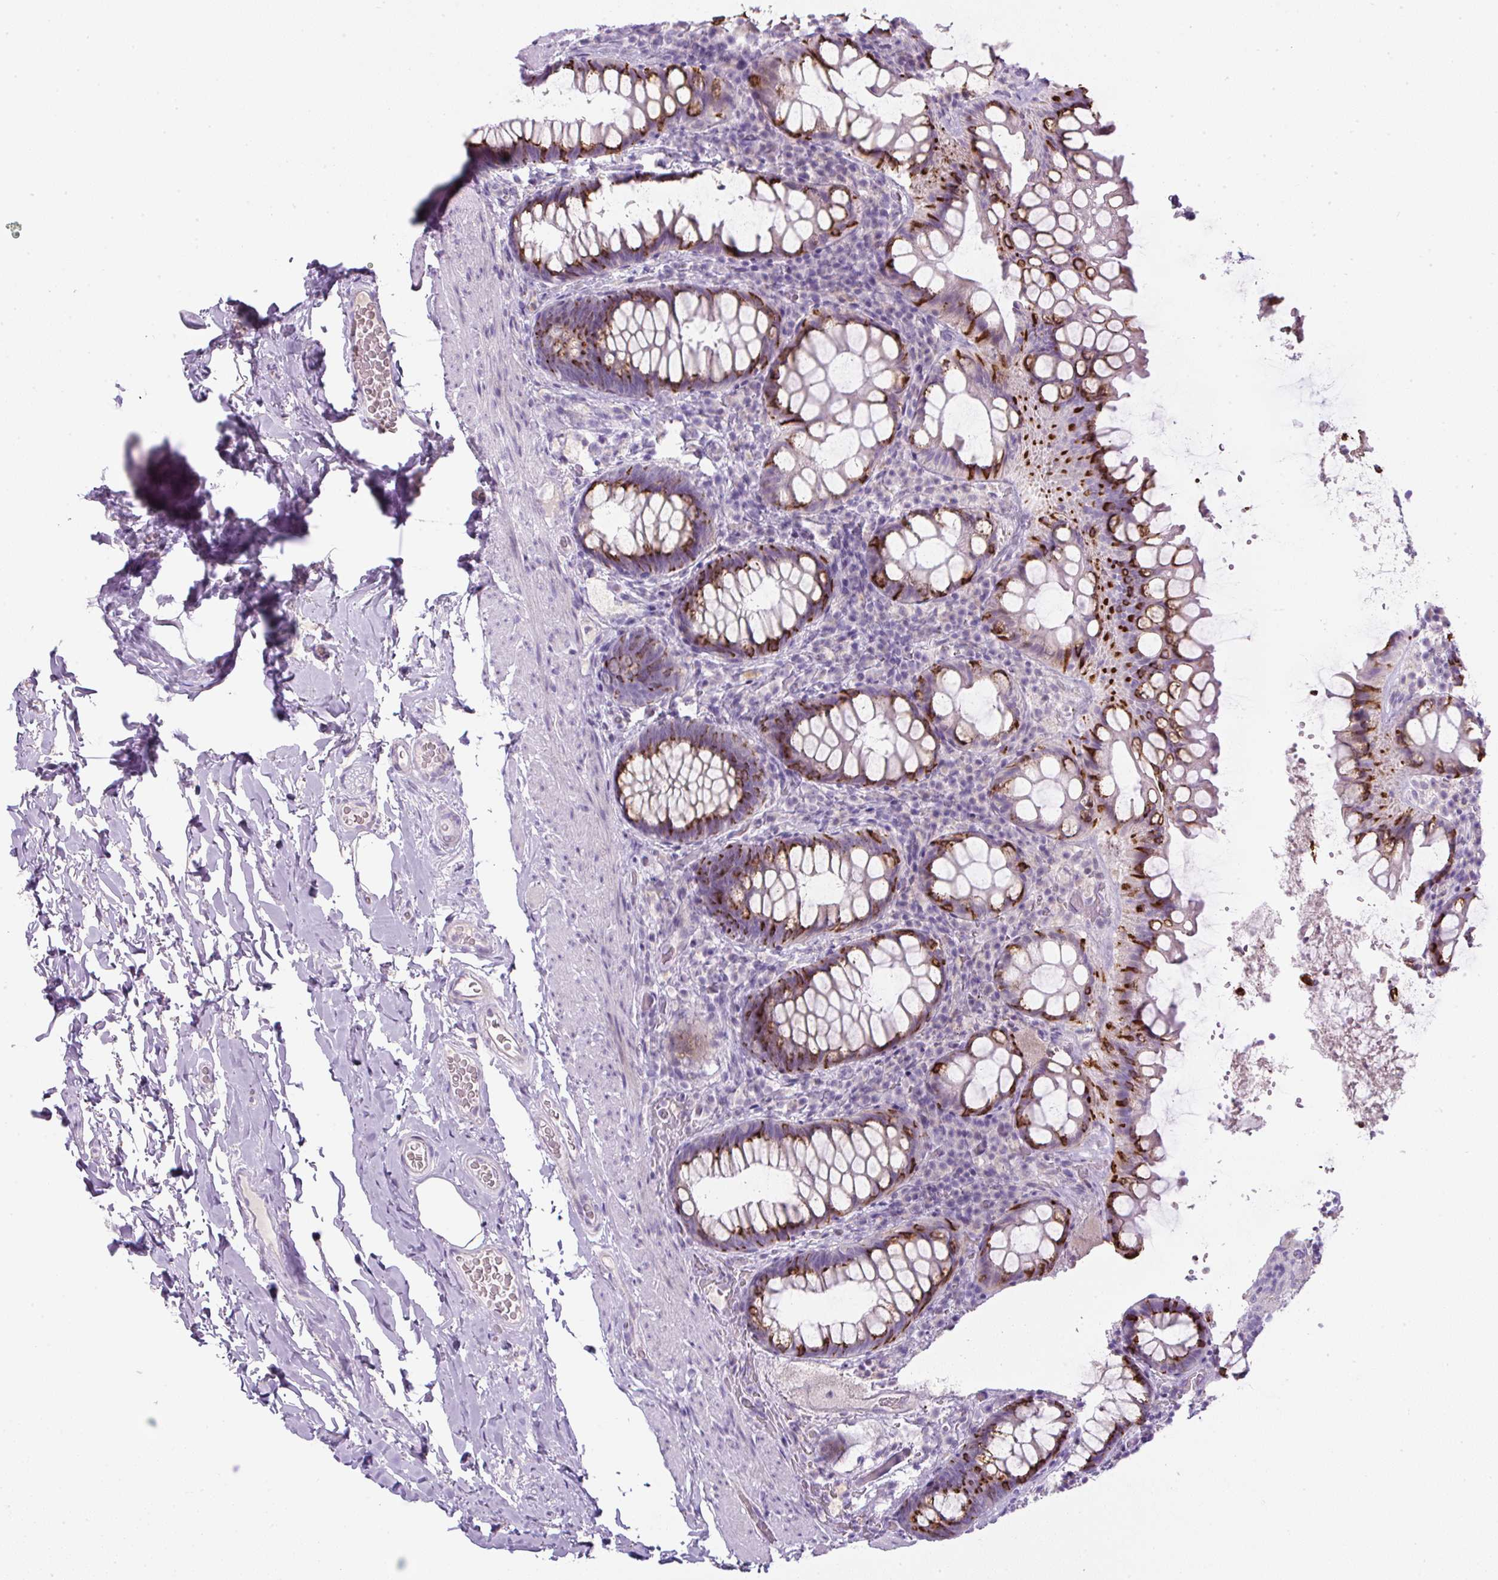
{"staining": {"intensity": "strong", "quantity": "25%-75%", "location": "cytoplasmic/membranous"}, "tissue": "rectum", "cell_type": "Glandular cells", "image_type": "normal", "snomed": [{"axis": "morphology", "description": "Normal tissue, NOS"}, {"axis": "topography", "description": "Rectum"}], "caption": "Immunohistochemistry (DAB) staining of normal rectum reveals strong cytoplasmic/membranous protein positivity in approximately 25%-75% of glandular cells. Using DAB (brown) and hematoxylin (blue) stains, captured at high magnification using brightfield microscopy.", "gene": "FGFBP3", "patient": {"sex": "female", "age": 69}}